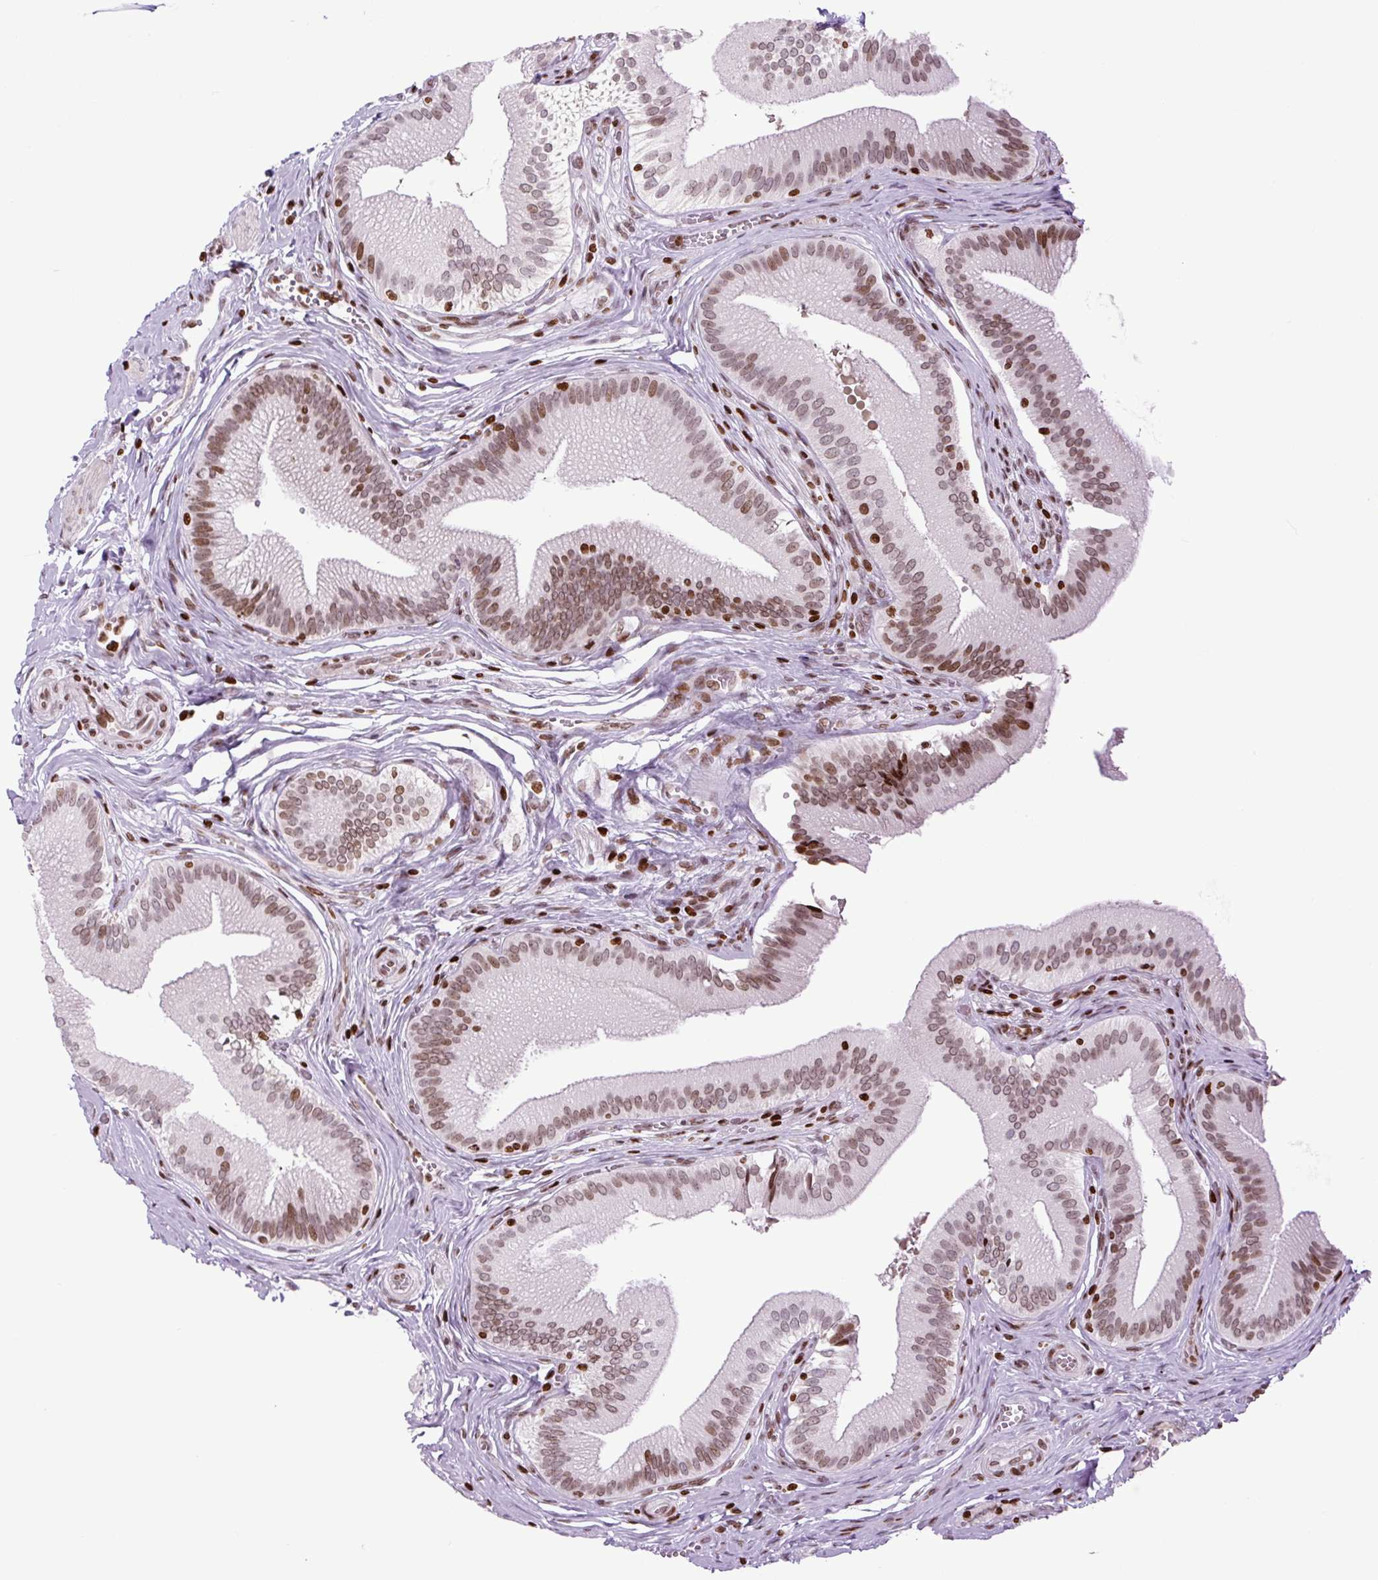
{"staining": {"intensity": "moderate", "quantity": ">75%", "location": "nuclear"}, "tissue": "gallbladder", "cell_type": "Glandular cells", "image_type": "normal", "snomed": [{"axis": "morphology", "description": "Normal tissue, NOS"}, {"axis": "topography", "description": "Gallbladder"}], "caption": "About >75% of glandular cells in unremarkable gallbladder exhibit moderate nuclear protein staining as visualized by brown immunohistochemical staining.", "gene": "H1", "patient": {"sex": "male", "age": 17}}